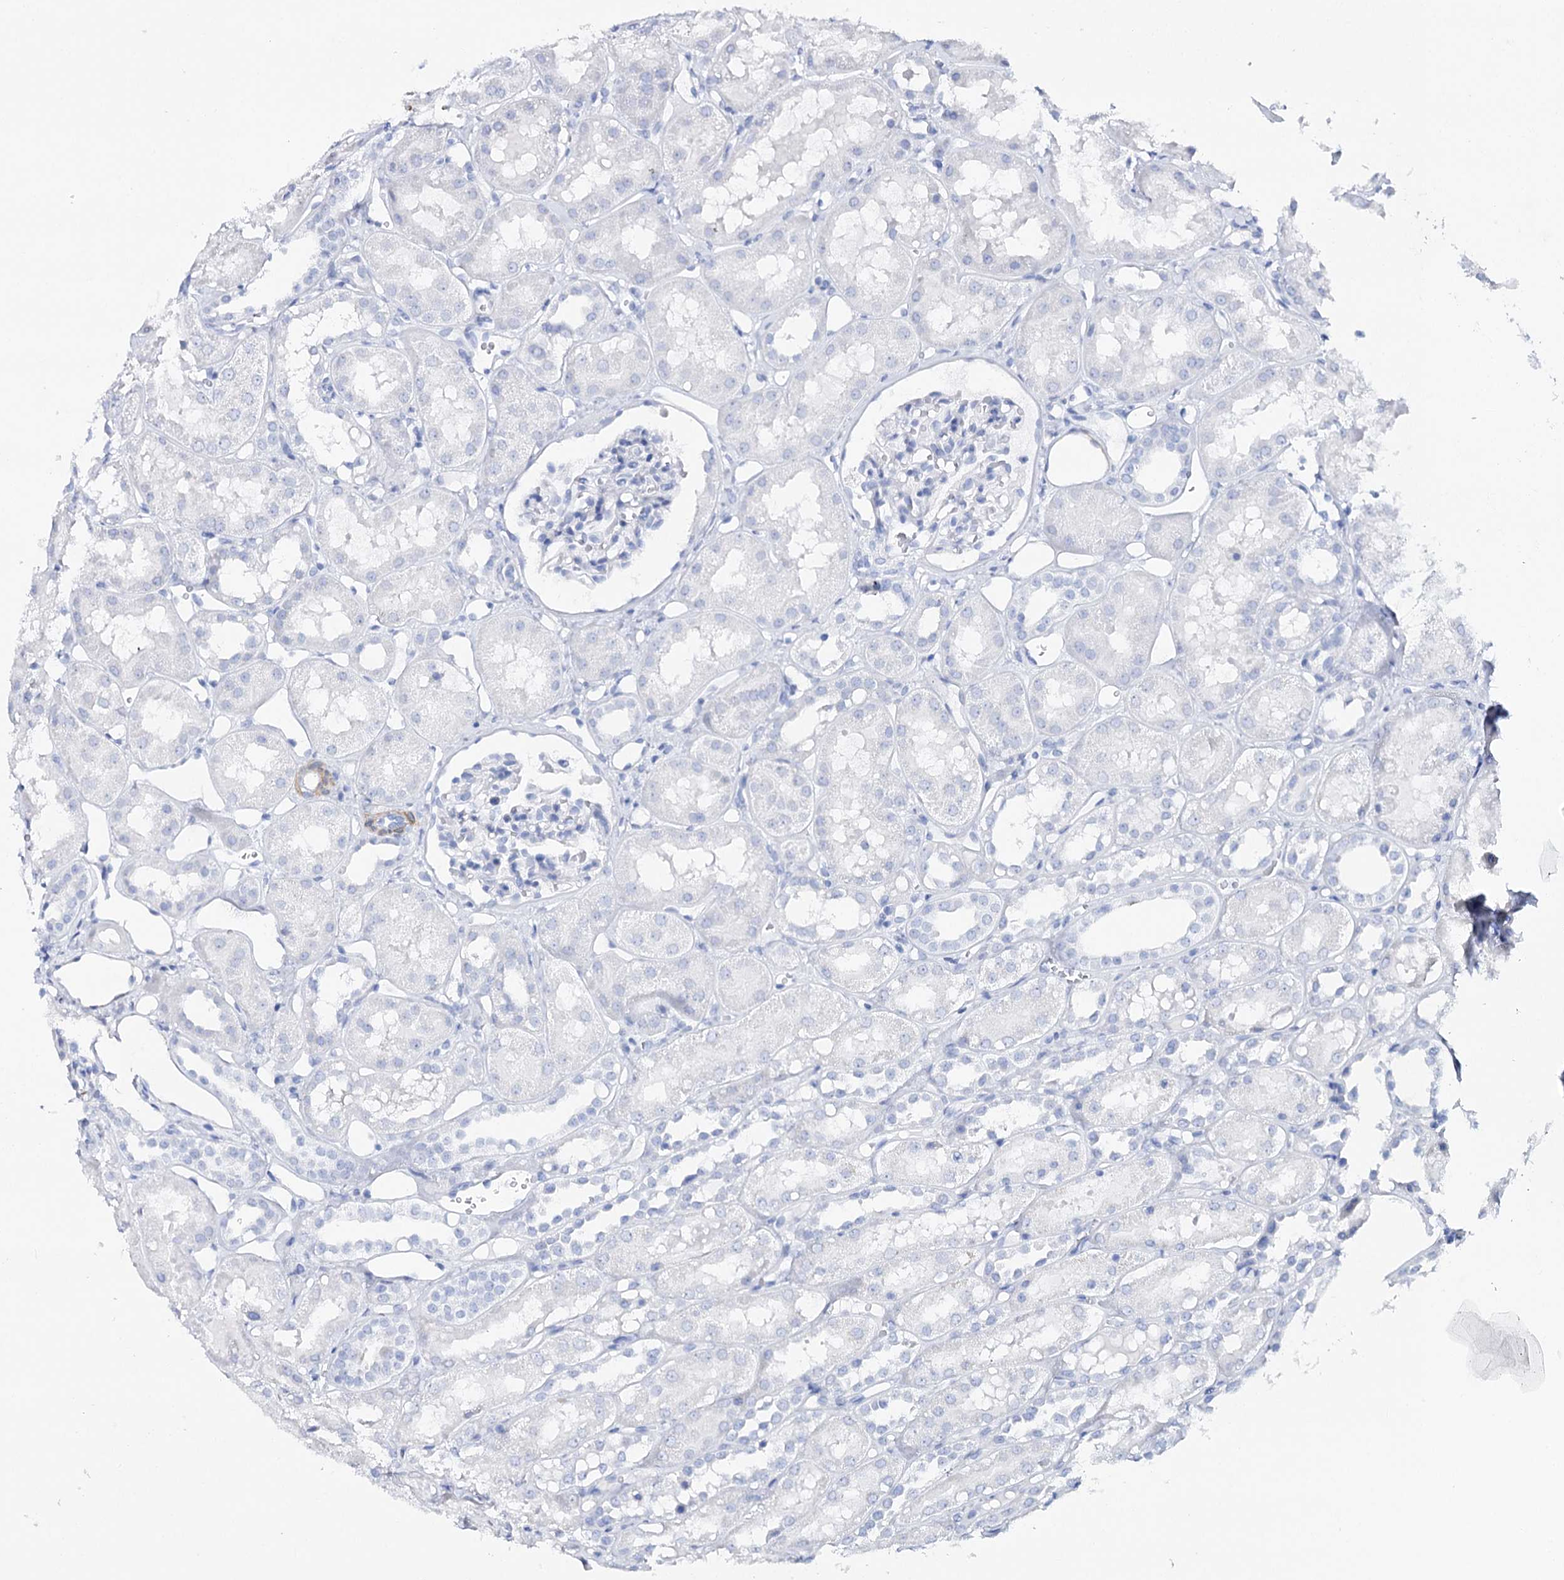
{"staining": {"intensity": "negative", "quantity": "none", "location": "none"}, "tissue": "kidney", "cell_type": "Cells in glomeruli", "image_type": "normal", "snomed": [{"axis": "morphology", "description": "Normal tissue, NOS"}, {"axis": "topography", "description": "Kidney"}], "caption": "Kidney stained for a protein using immunohistochemistry demonstrates no staining cells in glomeruli.", "gene": "CSN3", "patient": {"sex": "male", "age": 16}}